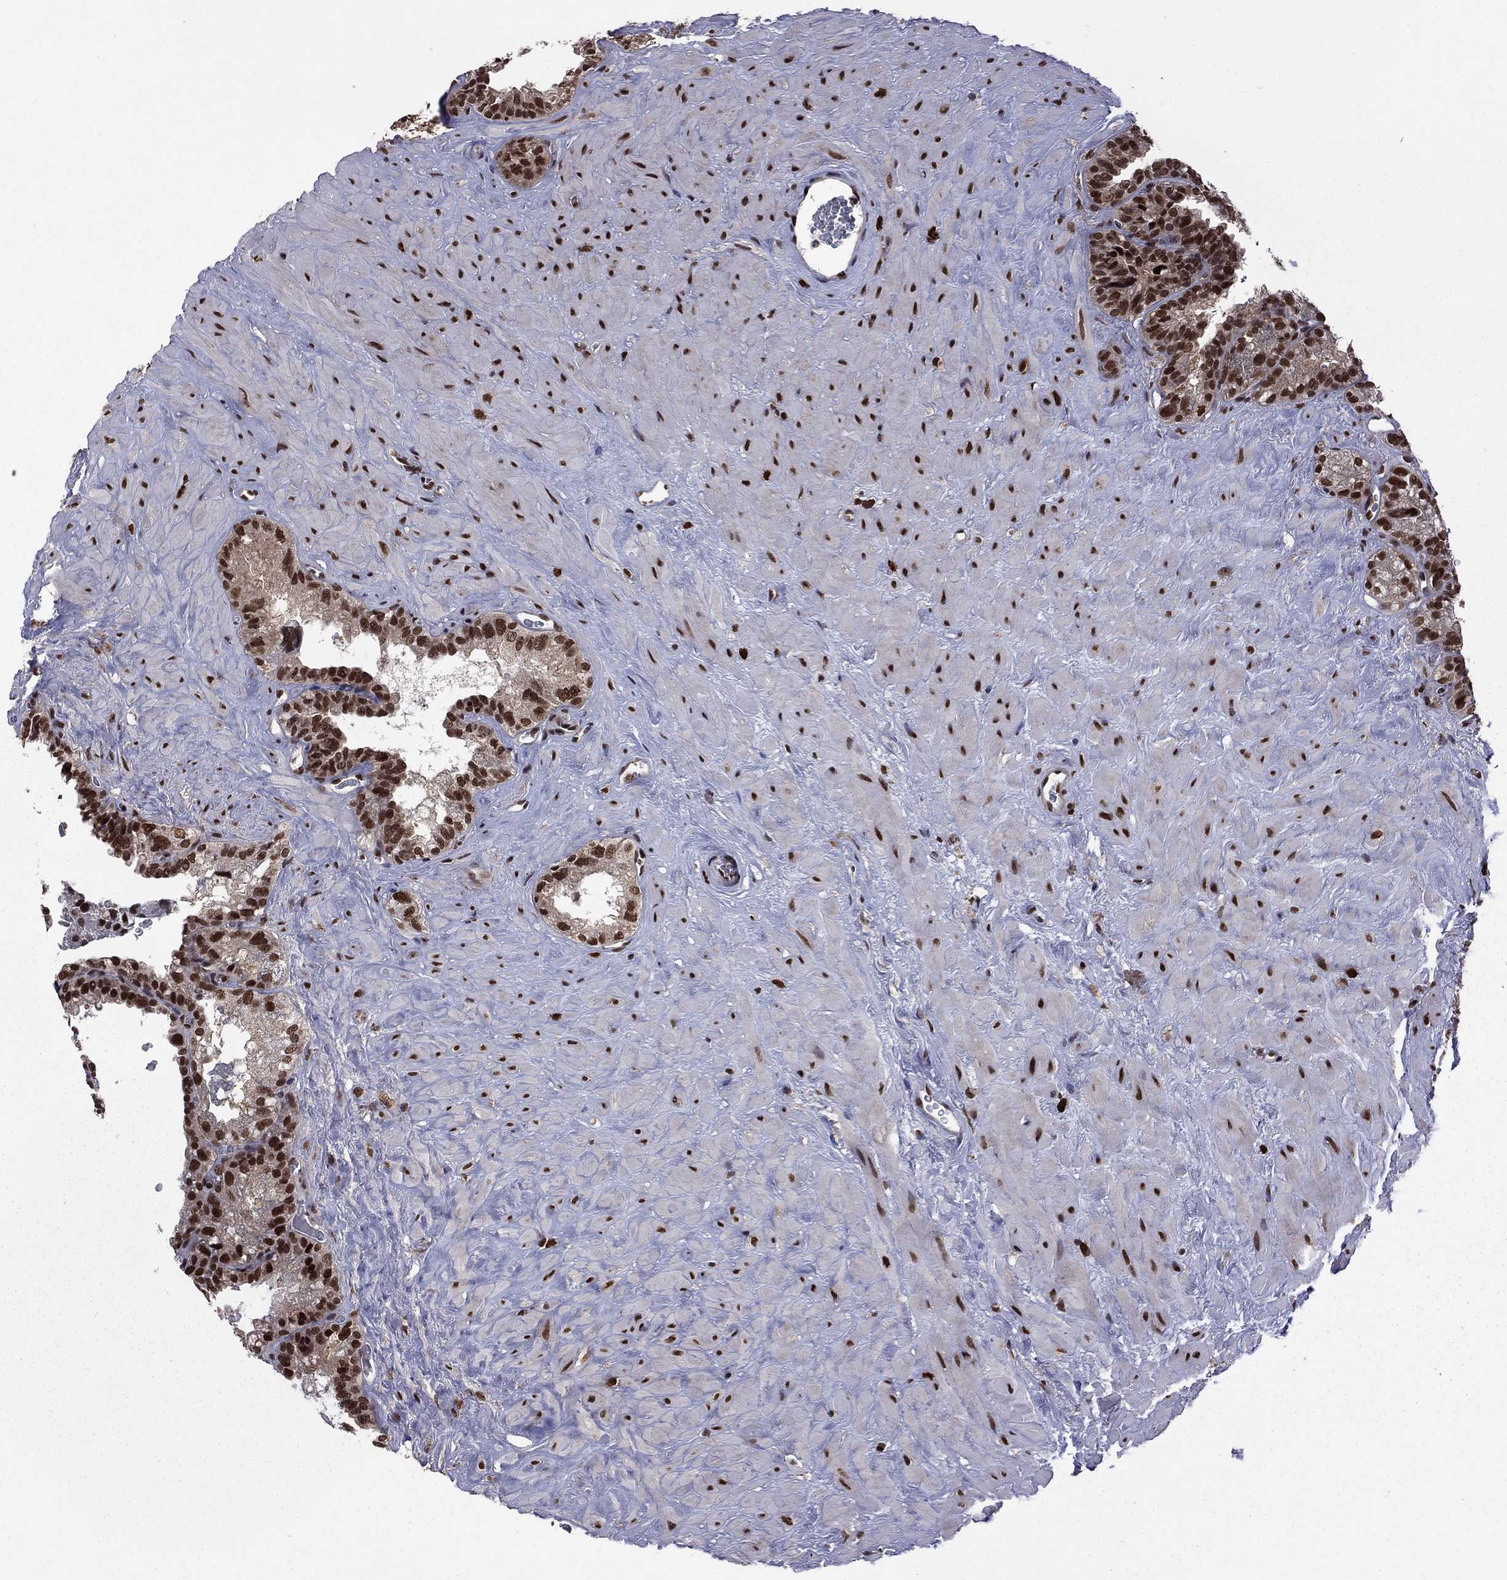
{"staining": {"intensity": "strong", "quantity": ">75%", "location": "nuclear"}, "tissue": "seminal vesicle", "cell_type": "Glandular cells", "image_type": "normal", "snomed": [{"axis": "morphology", "description": "Normal tissue, NOS"}, {"axis": "topography", "description": "Prostate"}, {"axis": "topography", "description": "Seminal veicle"}], "caption": "Immunohistochemistry (IHC) of benign human seminal vesicle reveals high levels of strong nuclear staining in about >75% of glandular cells. (IHC, brightfield microscopy, high magnification).", "gene": "MED25", "patient": {"sex": "male", "age": 71}}